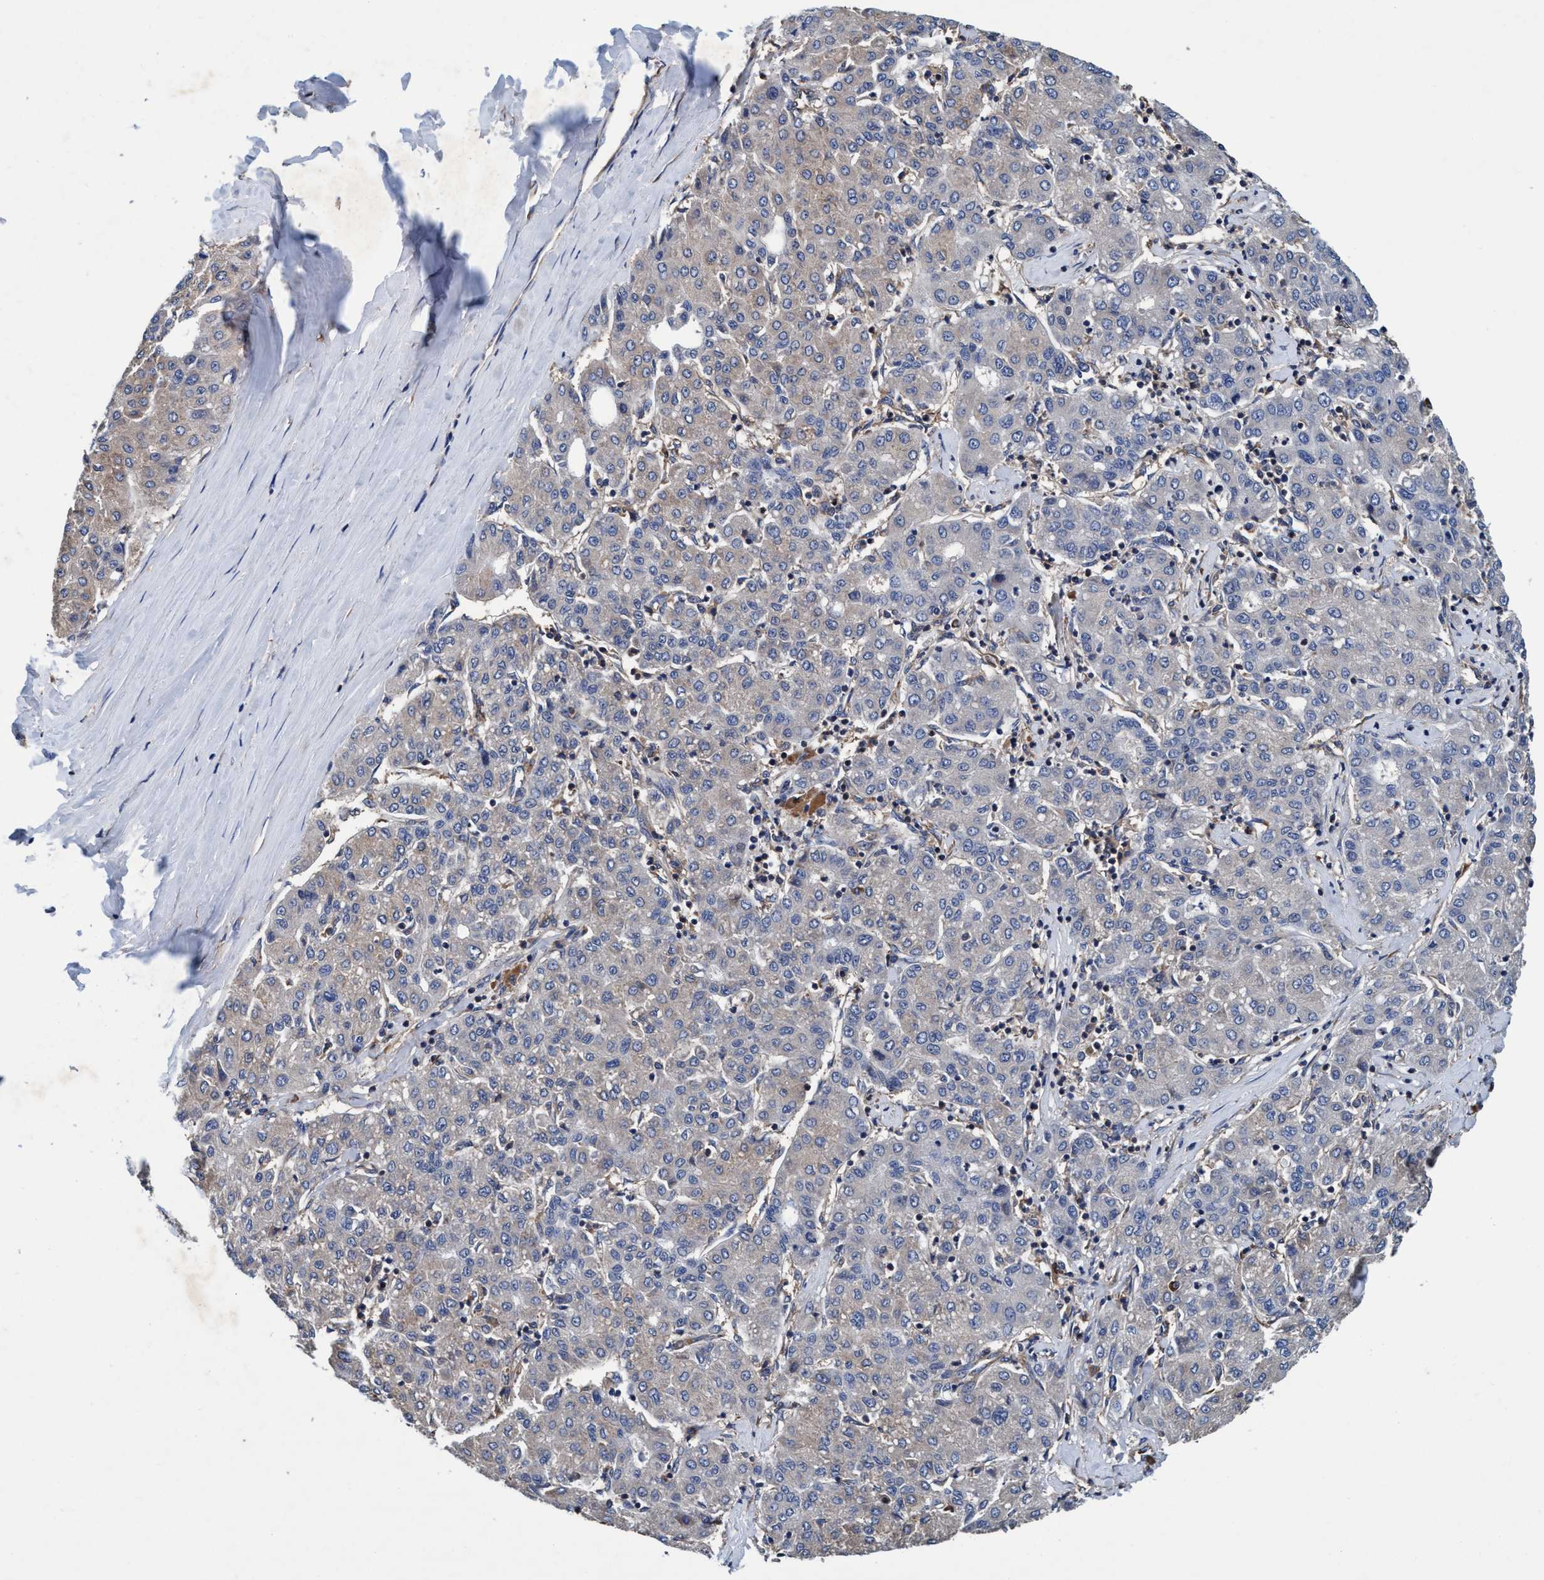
{"staining": {"intensity": "negative", "quantity": "none", "location": "none"}, "tissue": "liver cancer", "cell_type": "Tumor cells", "image_type": "cancer", "snomed": [{"axis": "morphology", "description": "Carcinoma, Hepatocellular, NOS"}, {"axis": "topography", "description": "Liver"}], "caption": "Histopathology image shows no protein expression in tumor cells of hepatocellular carcinoma (liver) tissue.", "gene": "ENDOG", "patient": {"sex": "male", "age": 65}}